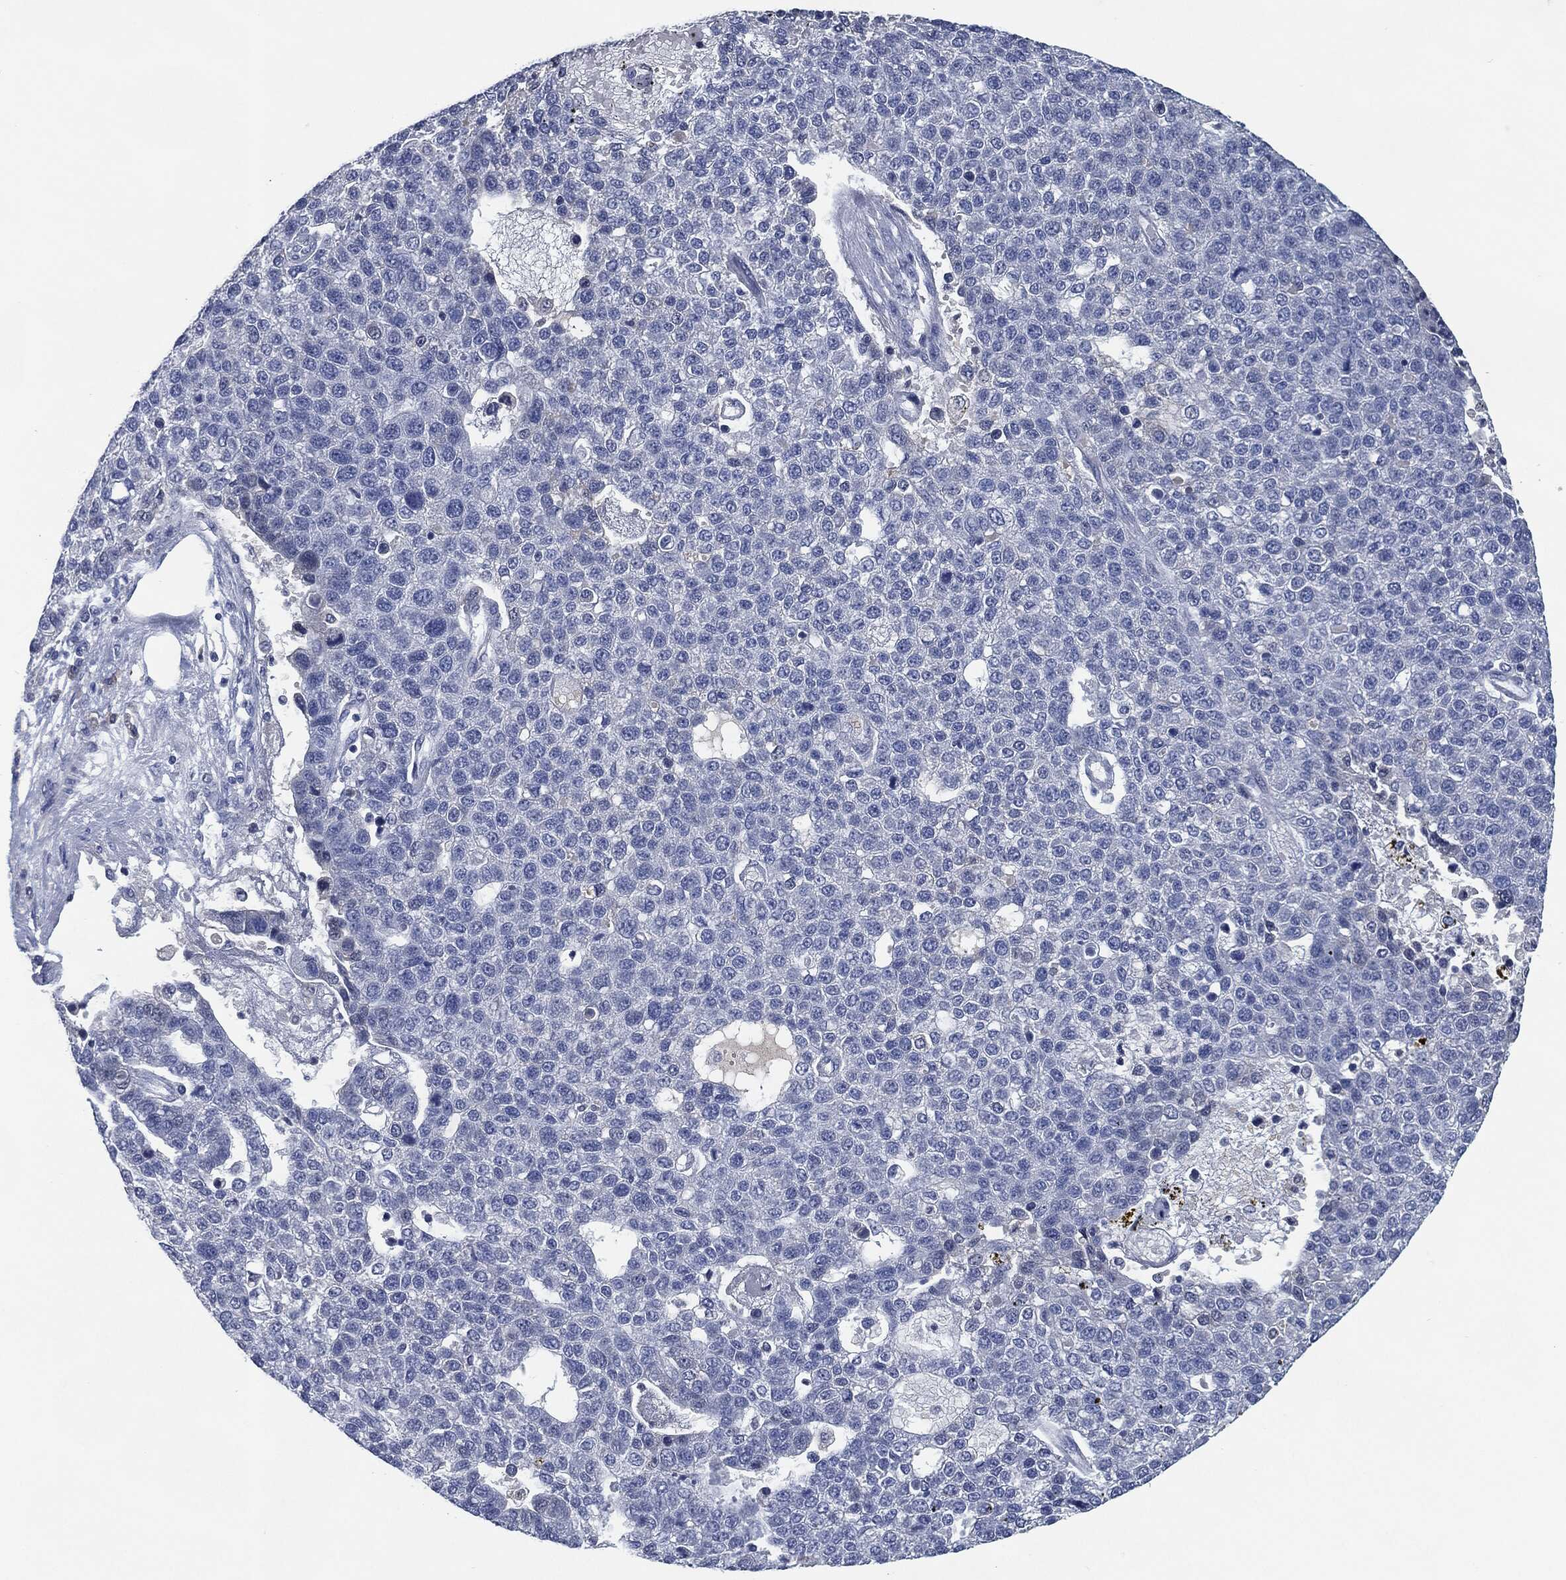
{"staining": {"intensity": "negative", "quantity": "none", "location": "none"}, "tissue": "pancreatic cancer", "cell_type": "Tumor cells", "image_type": "cancer", "snomed": [{"axis": "morphology", "description": "Adenocarcinoma, NOS"}, {"axis": "topography", "description": "Pancreas"}], "caption": "Immunohistochemistry histopathology image of human pancreatic cancer (adenocarcinoma) stained for a protein (brown), which exhibits no staining in tumor cells. (DAB immunohistochemistry (IHC) visualized using brightfield microscopy, high magnification).", "gene": "IL2RG", "patient": {"sex": "female", "age": 61}}